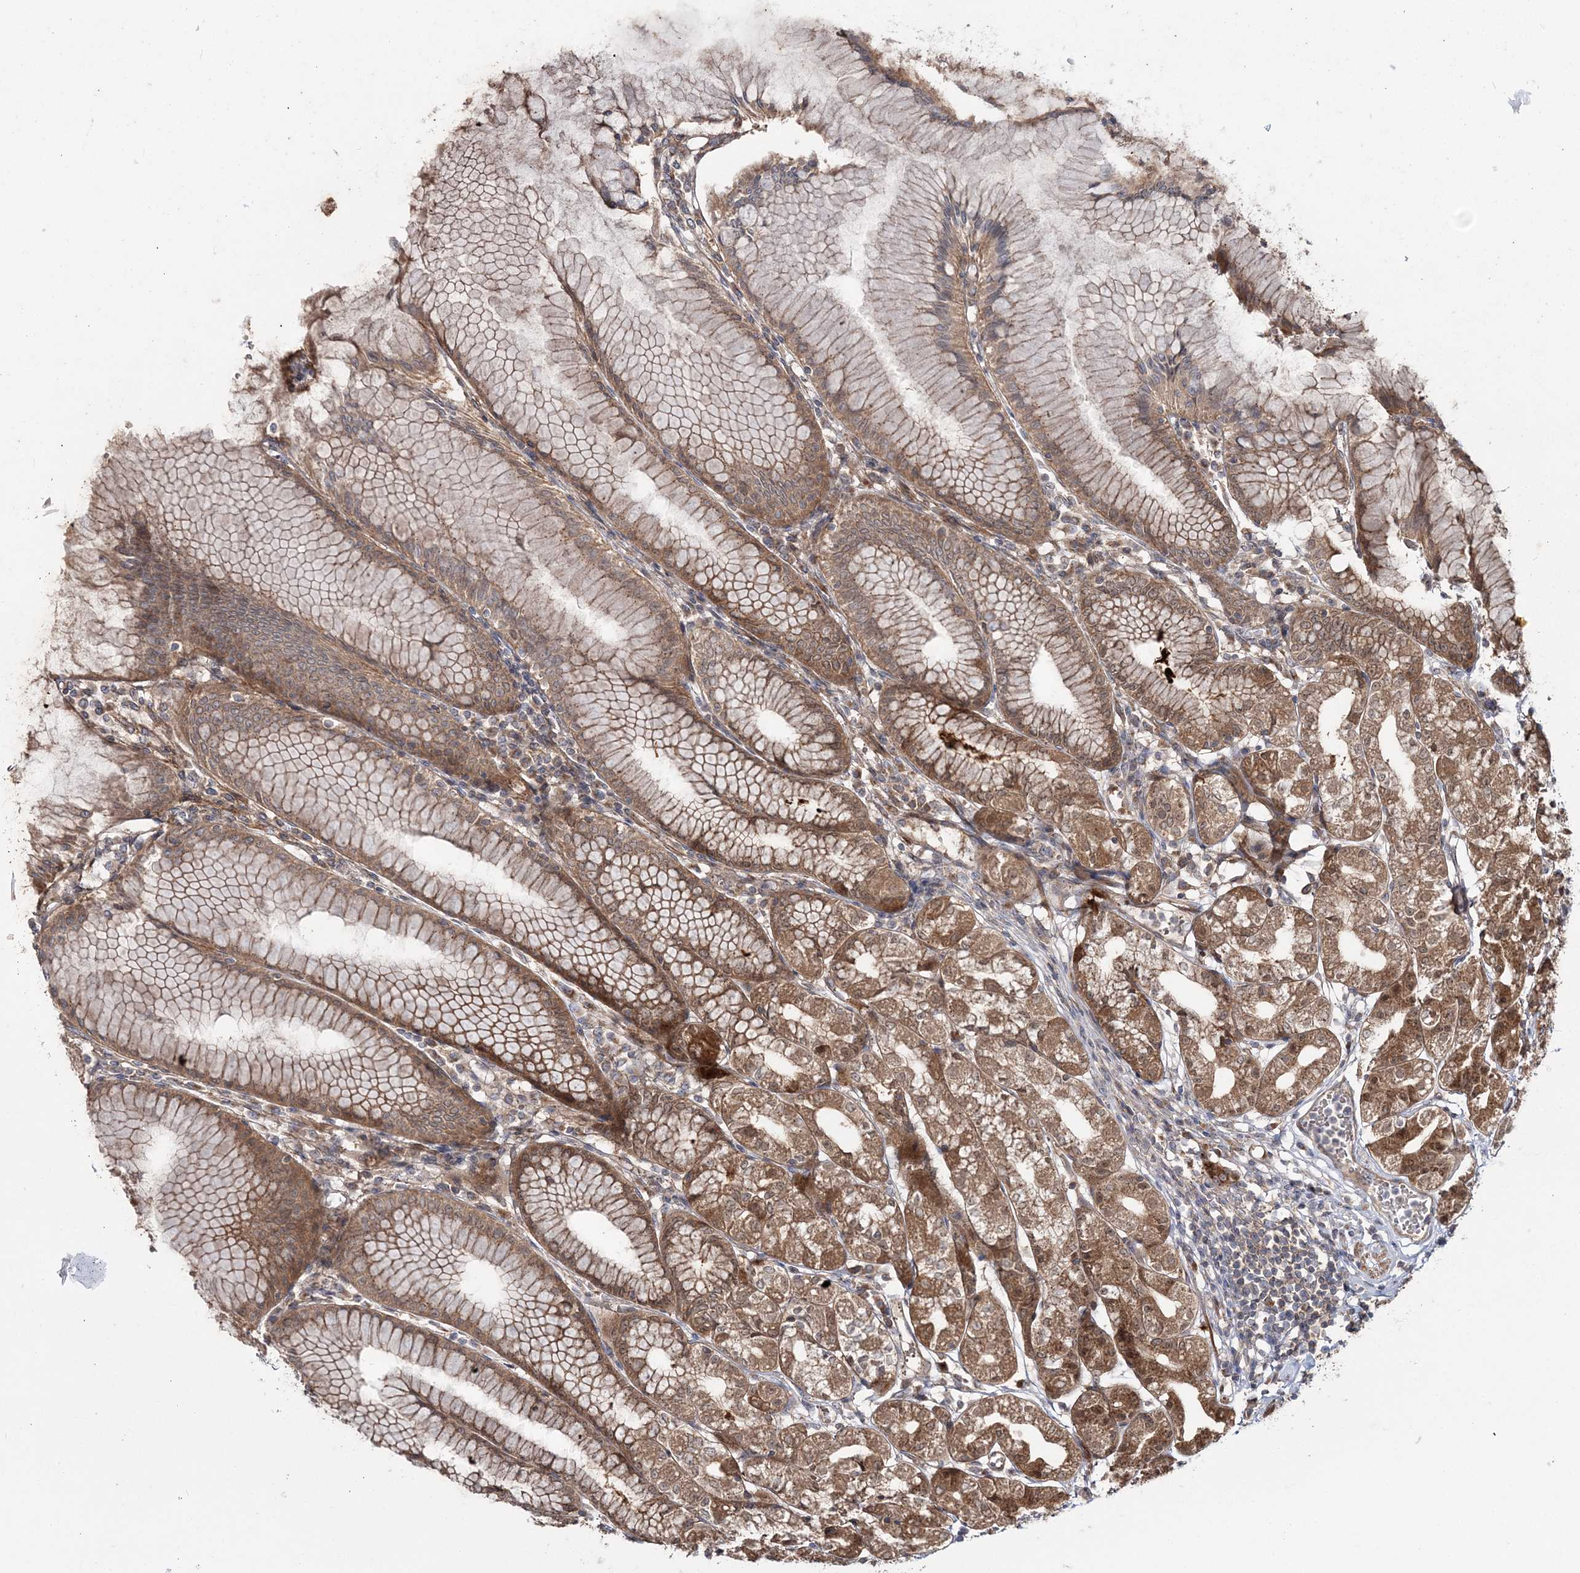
{"staining": {"intensity": "moderate", "quantity": ">75%", "location": "cytoplasmic/membranous,nuclear"}, "tissue": "stomach", "cell_type": "Glandular cells", "image_type": "normal", "snomed": [{"axis": "morphology", "description": "Normal tissue, NOS"}, {"axis": "topography", "description": "Stomach"}], "caption": "Moderate cytoplasmic/membranous,nuclear staining for a protein is identified in approximately >75% of glandular cells of unremarkable stomach using IHC.", "gene": "MOCS2", "patient": {"sex": "female", "age": 57}}